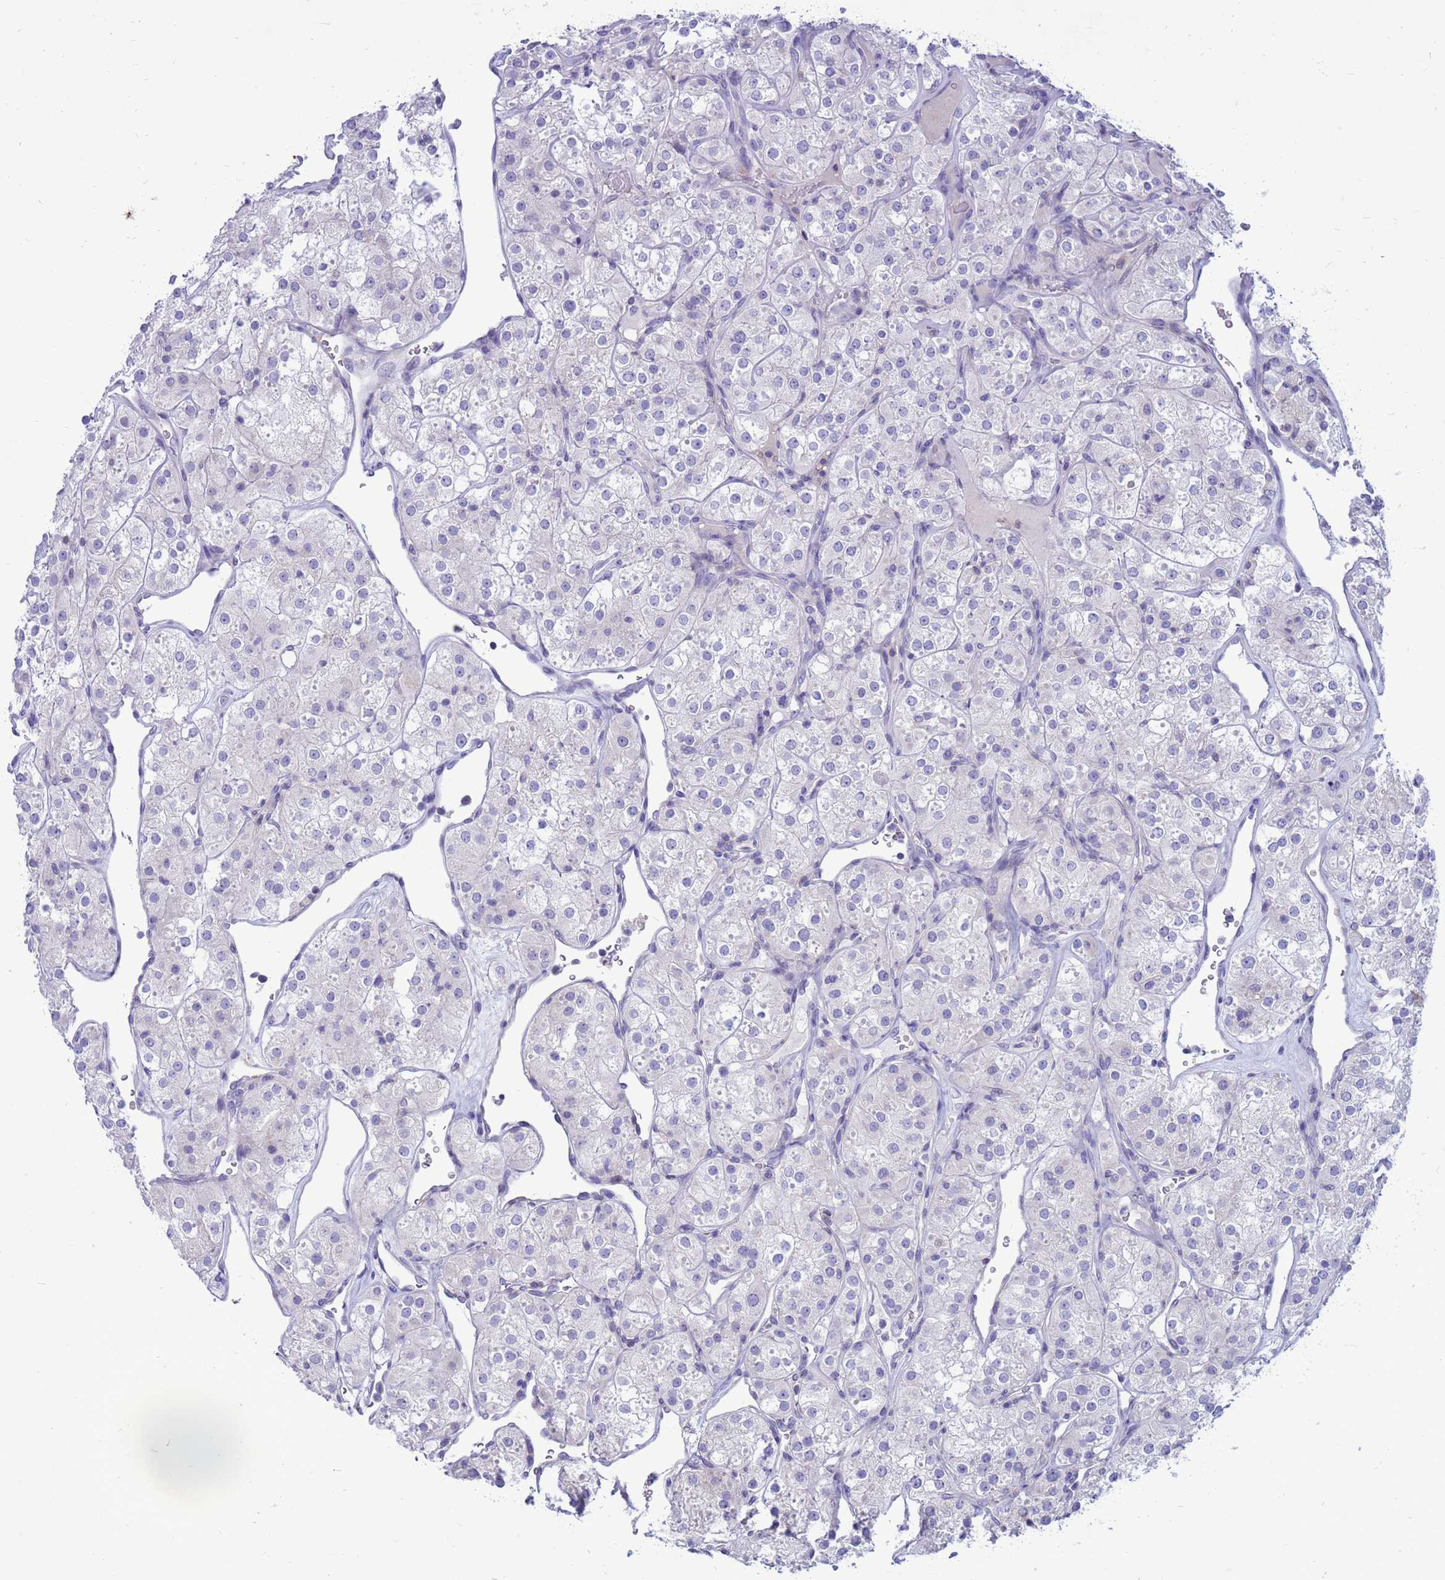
{"staining": {"intensity": "negative", "quantity": "none", "location": "none"}, "tissue": "renal cancer", "cell_type": "Tumor cells", "image_type": "cancer", "snomed": [{"axis": "morphology", "description": "Adenocarcinoma, NOS"}, {"axis": "topography", "description": "Kidney"}], "caption": "Immunohistochemical staining of human renal cancer displays no significant positivity in tumor cells.", "gene": "PDE10A", "patient": {"sex": "male", "age": 77}}